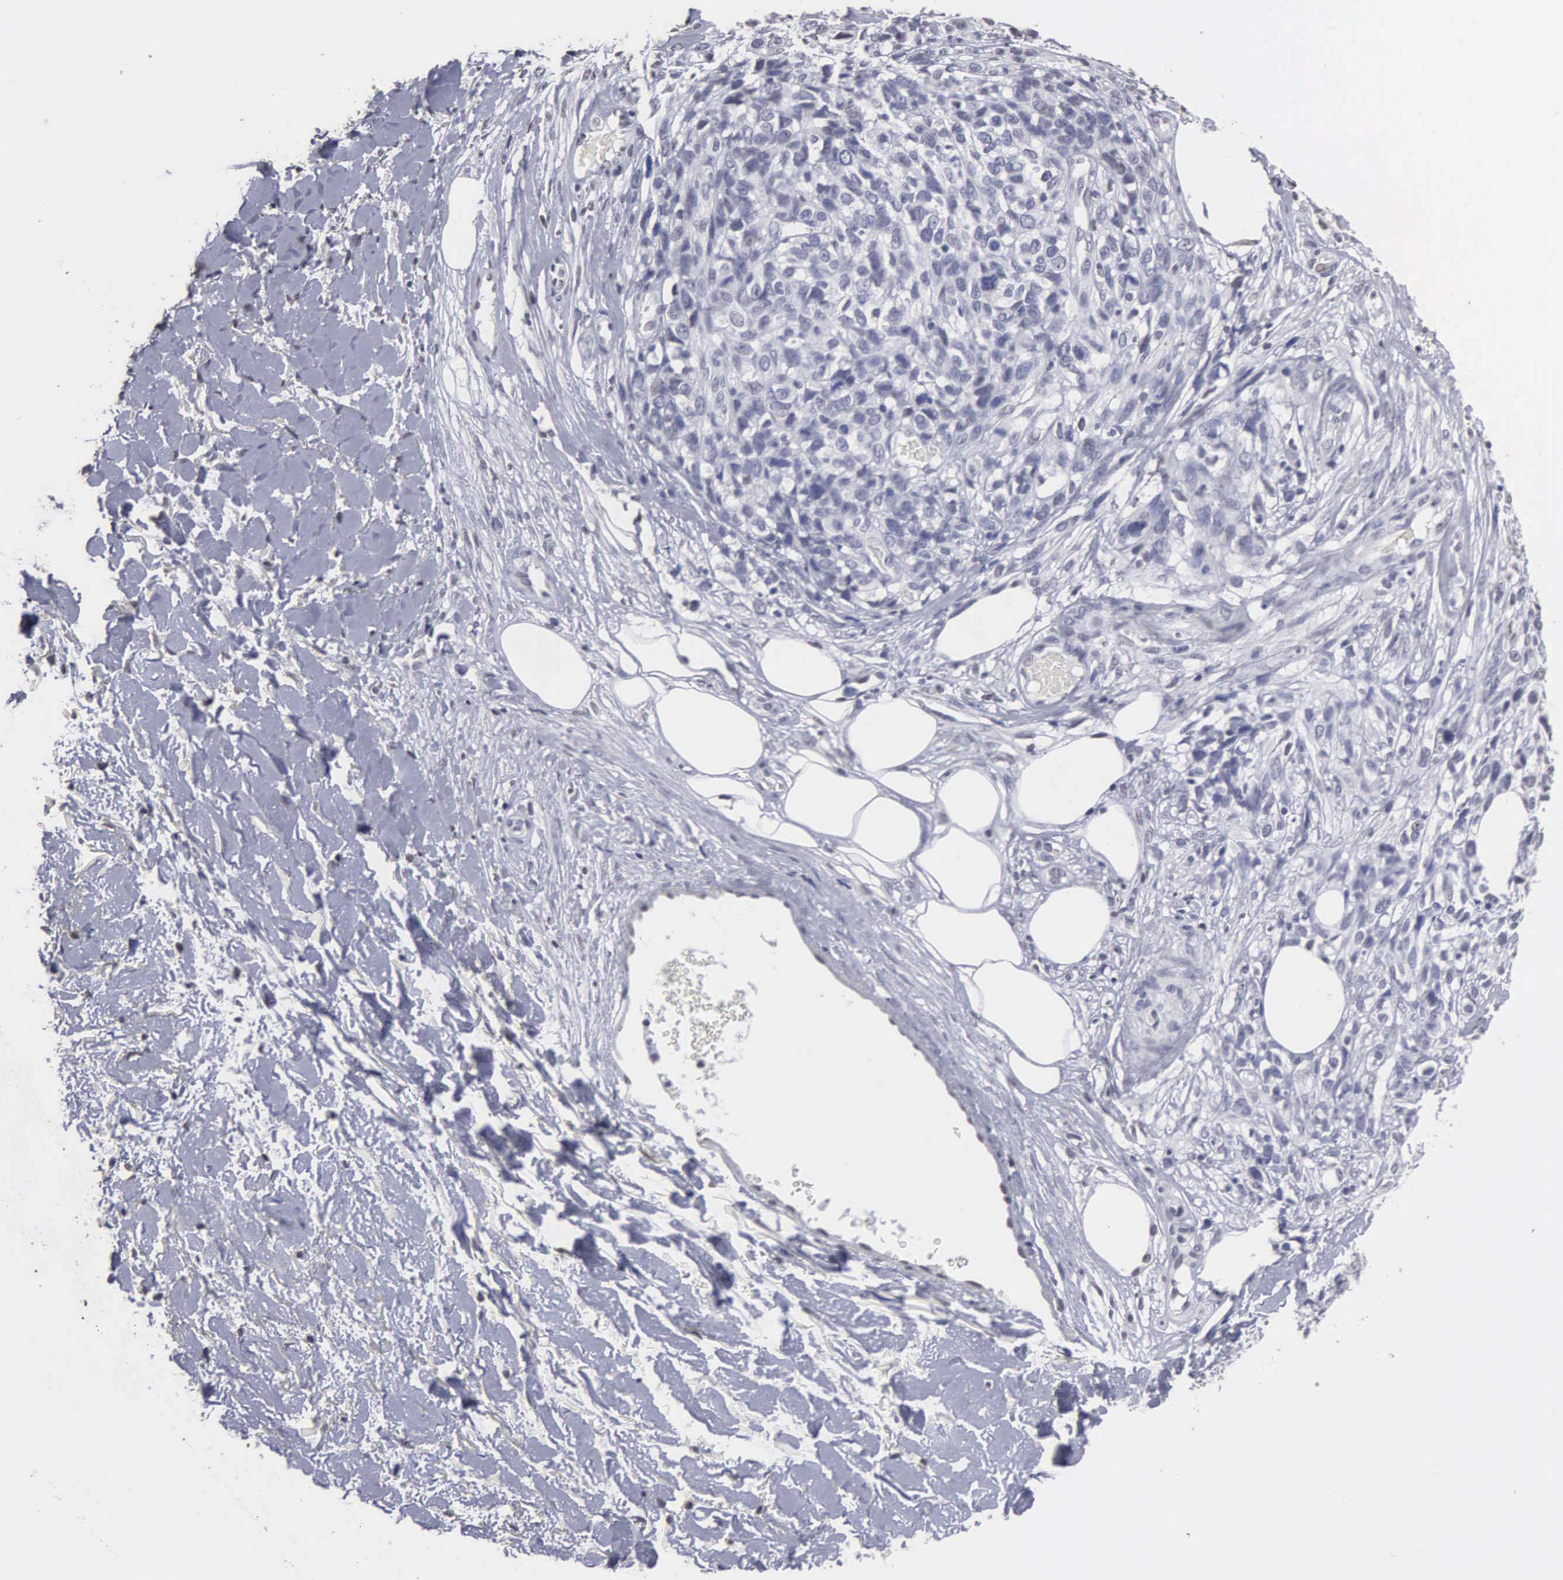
{"staining": {"intensity": "negative", "quantity": "none", "location": "none"}, "tissue": "melanoma", "cell_type": "Tumor cells", "image_type": "cancer", "snomed": [{"axis": "morphology", "description": "Malignant melanoma, NOS"}, {"axis": "topography", "description": "Skin"}], "caption": "Immunohistochemical staining of human malignant melanoma demonstrates no significant positivity in tumor cells. The staining is performed using DAB brown chromogen with nuclei counter-stained in using hematoxylin.", "gene": "UPB1", "patient": {"sex": "female", "age": 85}}